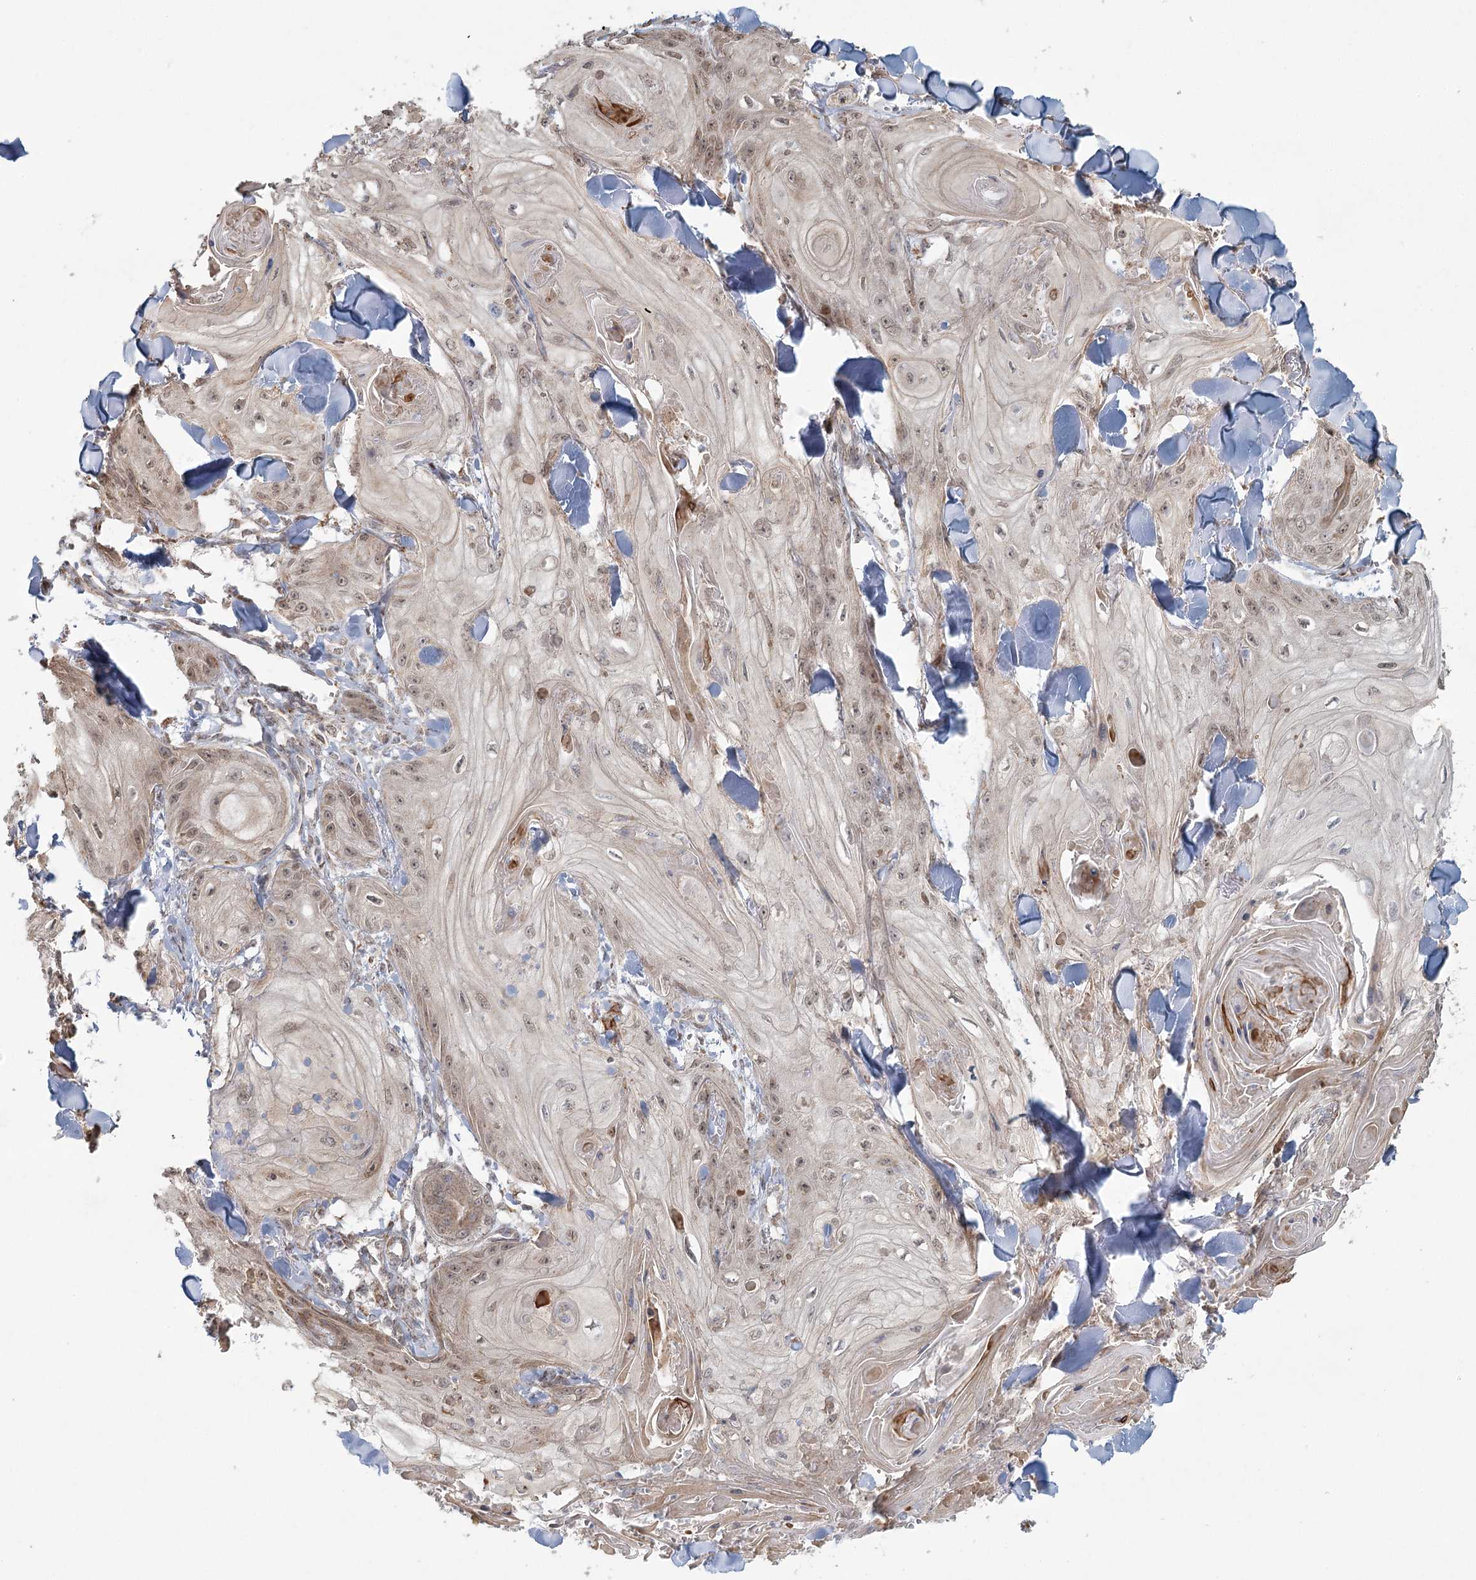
{"staining": {"intensity": "weak", "quantity": ">75%", "location": "nuclear"}, "tissue": "skin cancer", "cell_type": "Tumor cells", "image_type": "cancer", "snomed": [{"axis": "morphology", "description": "Squamous cell carcinoma, NOS"}, {"axis": "topography", "description": "Skin"}], "caption": "DAB (3,3'-diaminobenzidine) immunohistochemical staining of skin cancer (squamous cell carcinoma) reveals weak nuclear protein staining in approximately >75% of tumor cells.", "gene": "LACTB", "patient": {"sex": "male", "age": 74}}